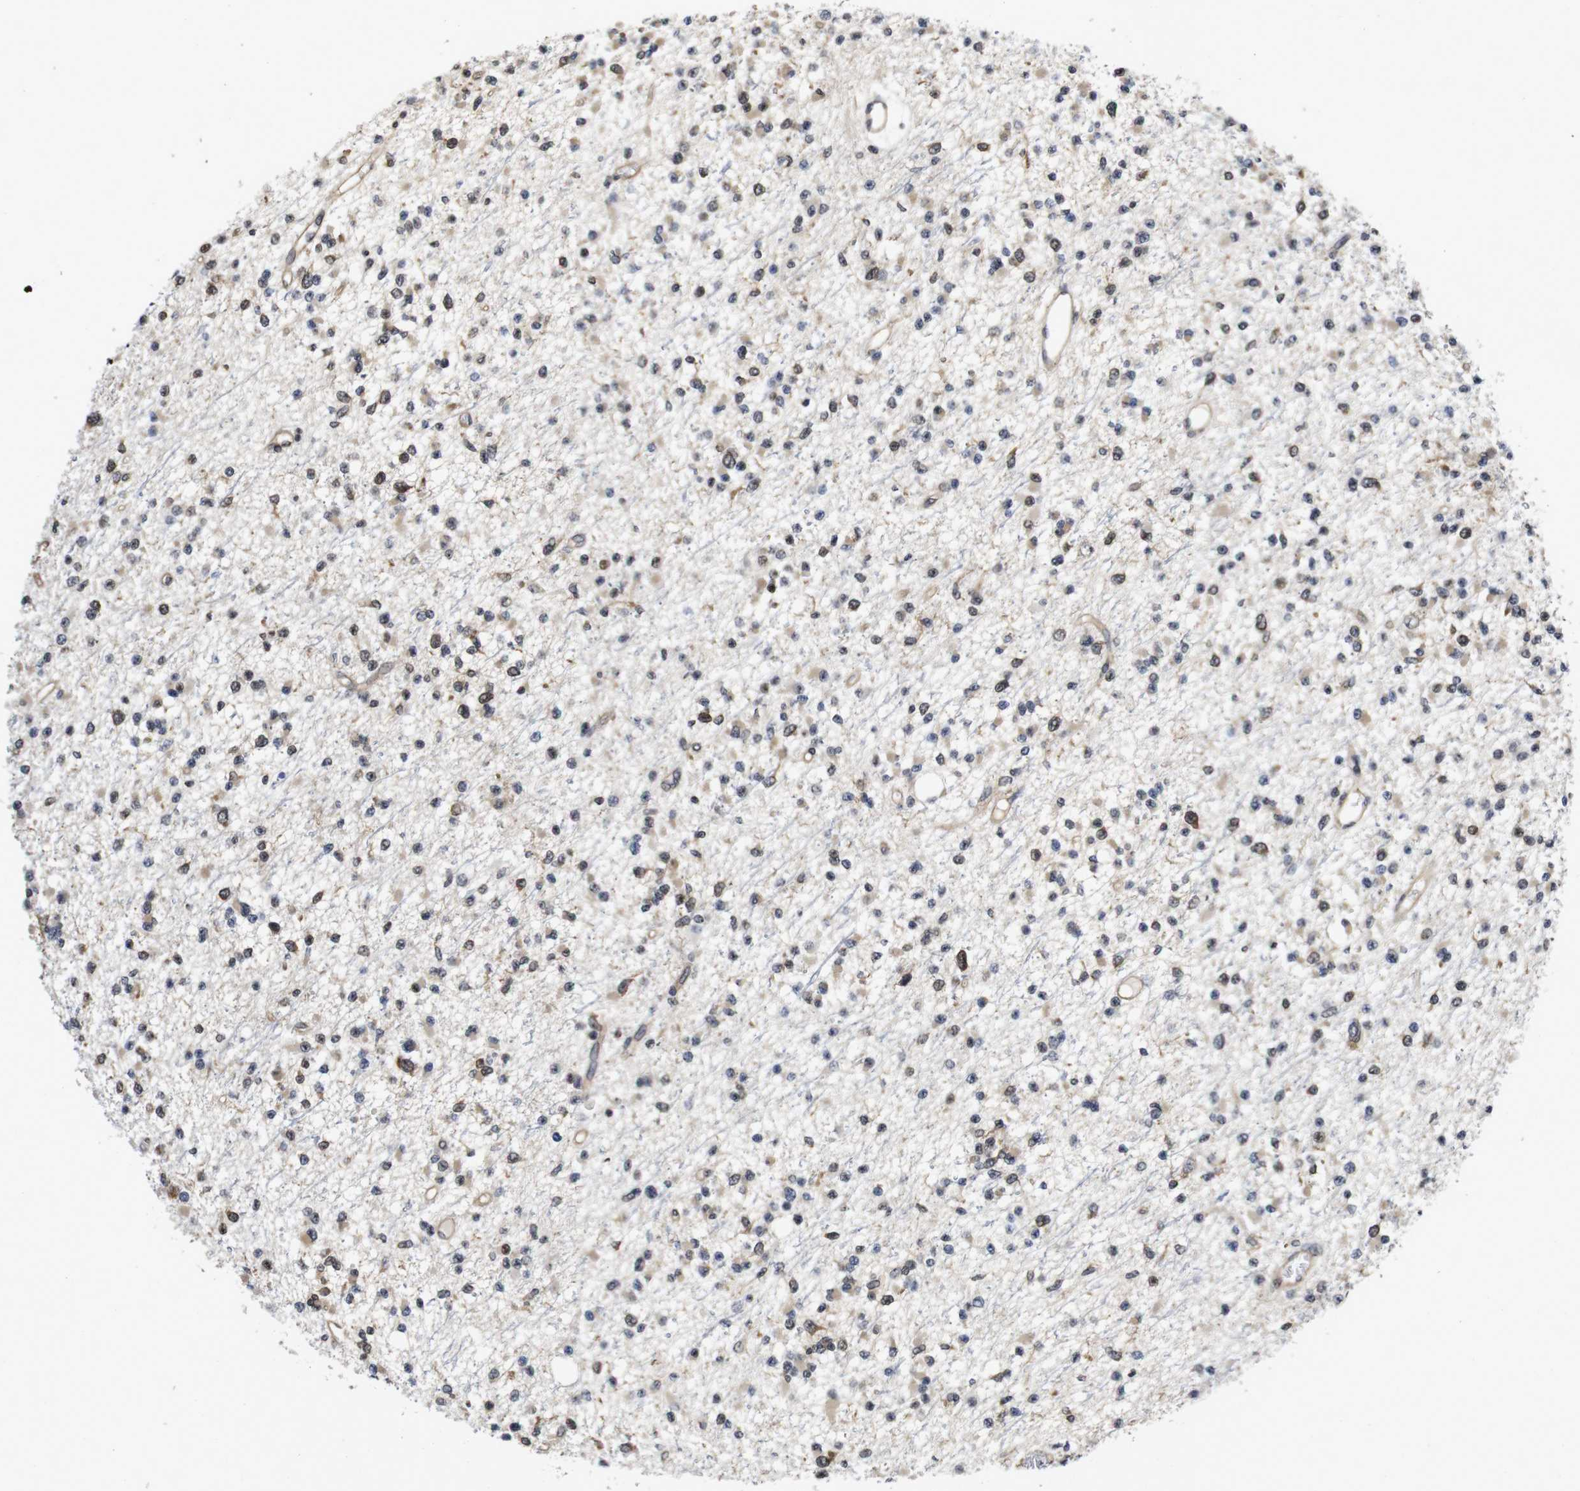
{"staining": {"intensity": "moderate", "quantity": "25%-75%", "location": "nuclear"}, "tissue": "glioma", "cell_type": "Tumor cells", "image_type": "cancer", "snomed": [{"axis": "morphology", "description": "Glioma, malignant, Low grade"}, {"axis": "topography", "description": "Brain"}], "caption": "Malignant glioma (low-grade) tissue shows moderate nuclear positivity in about 25%-75% of tumor cells", "gene": "SUMO3", "patient": {"sex": "female", "age": 22}}